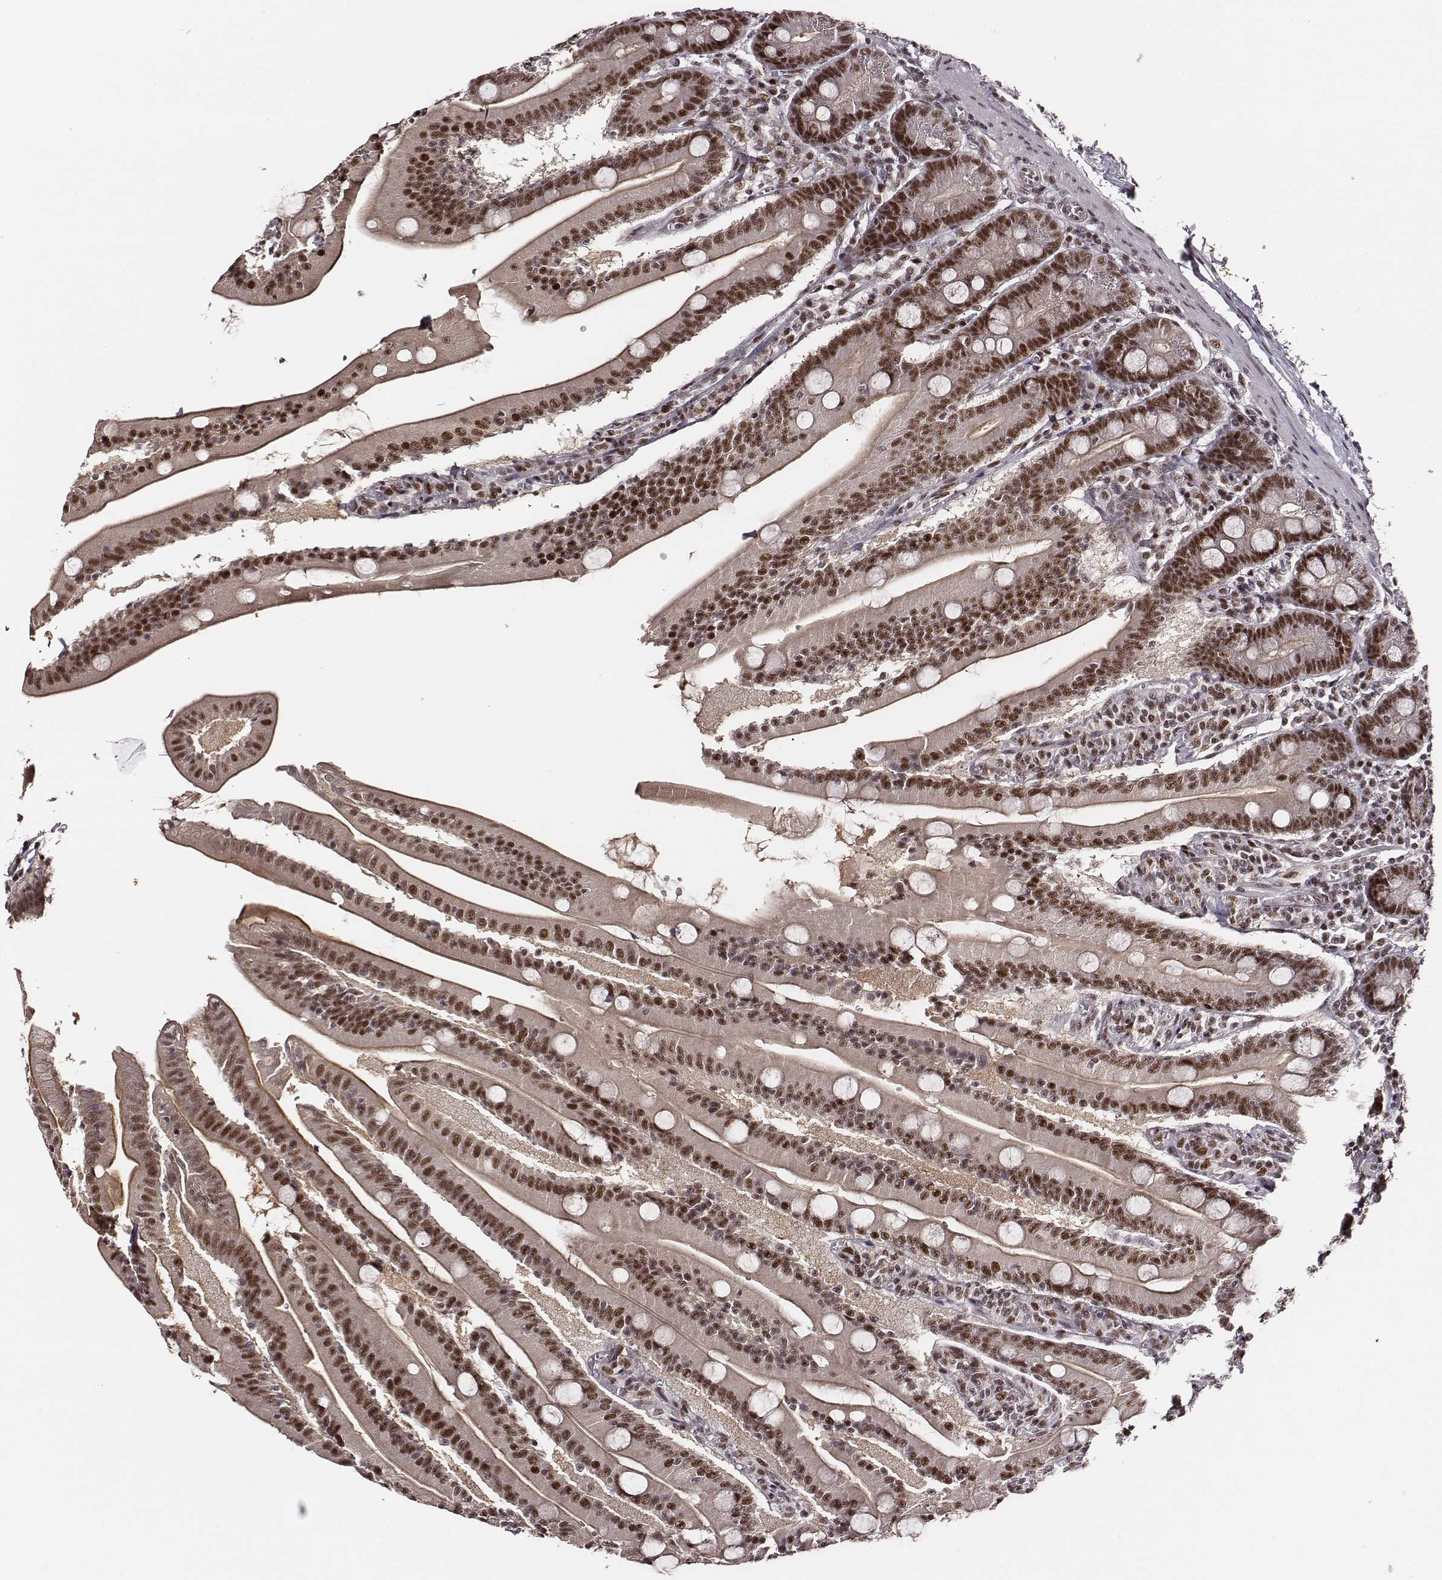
{"staining": {"intensity": "strong", "quantity": ">75%", "location": "nuclear"}, "tissue": "small intestine", "cell_type": "Glandular cells", "image_type": "normal", "snomed": [{"axis": "morphology", "description": "Normal tissue, NOS"}, {"axis": "topography", "description": "Small intestine"}], "caption": "About >75% of glandular cells in normal small intestine reveal strong nuclear protein staining as visualized by brown immunohistochemical staining.", "gene": "PPARA", "patient": {"sex": "male", "age": 37}}